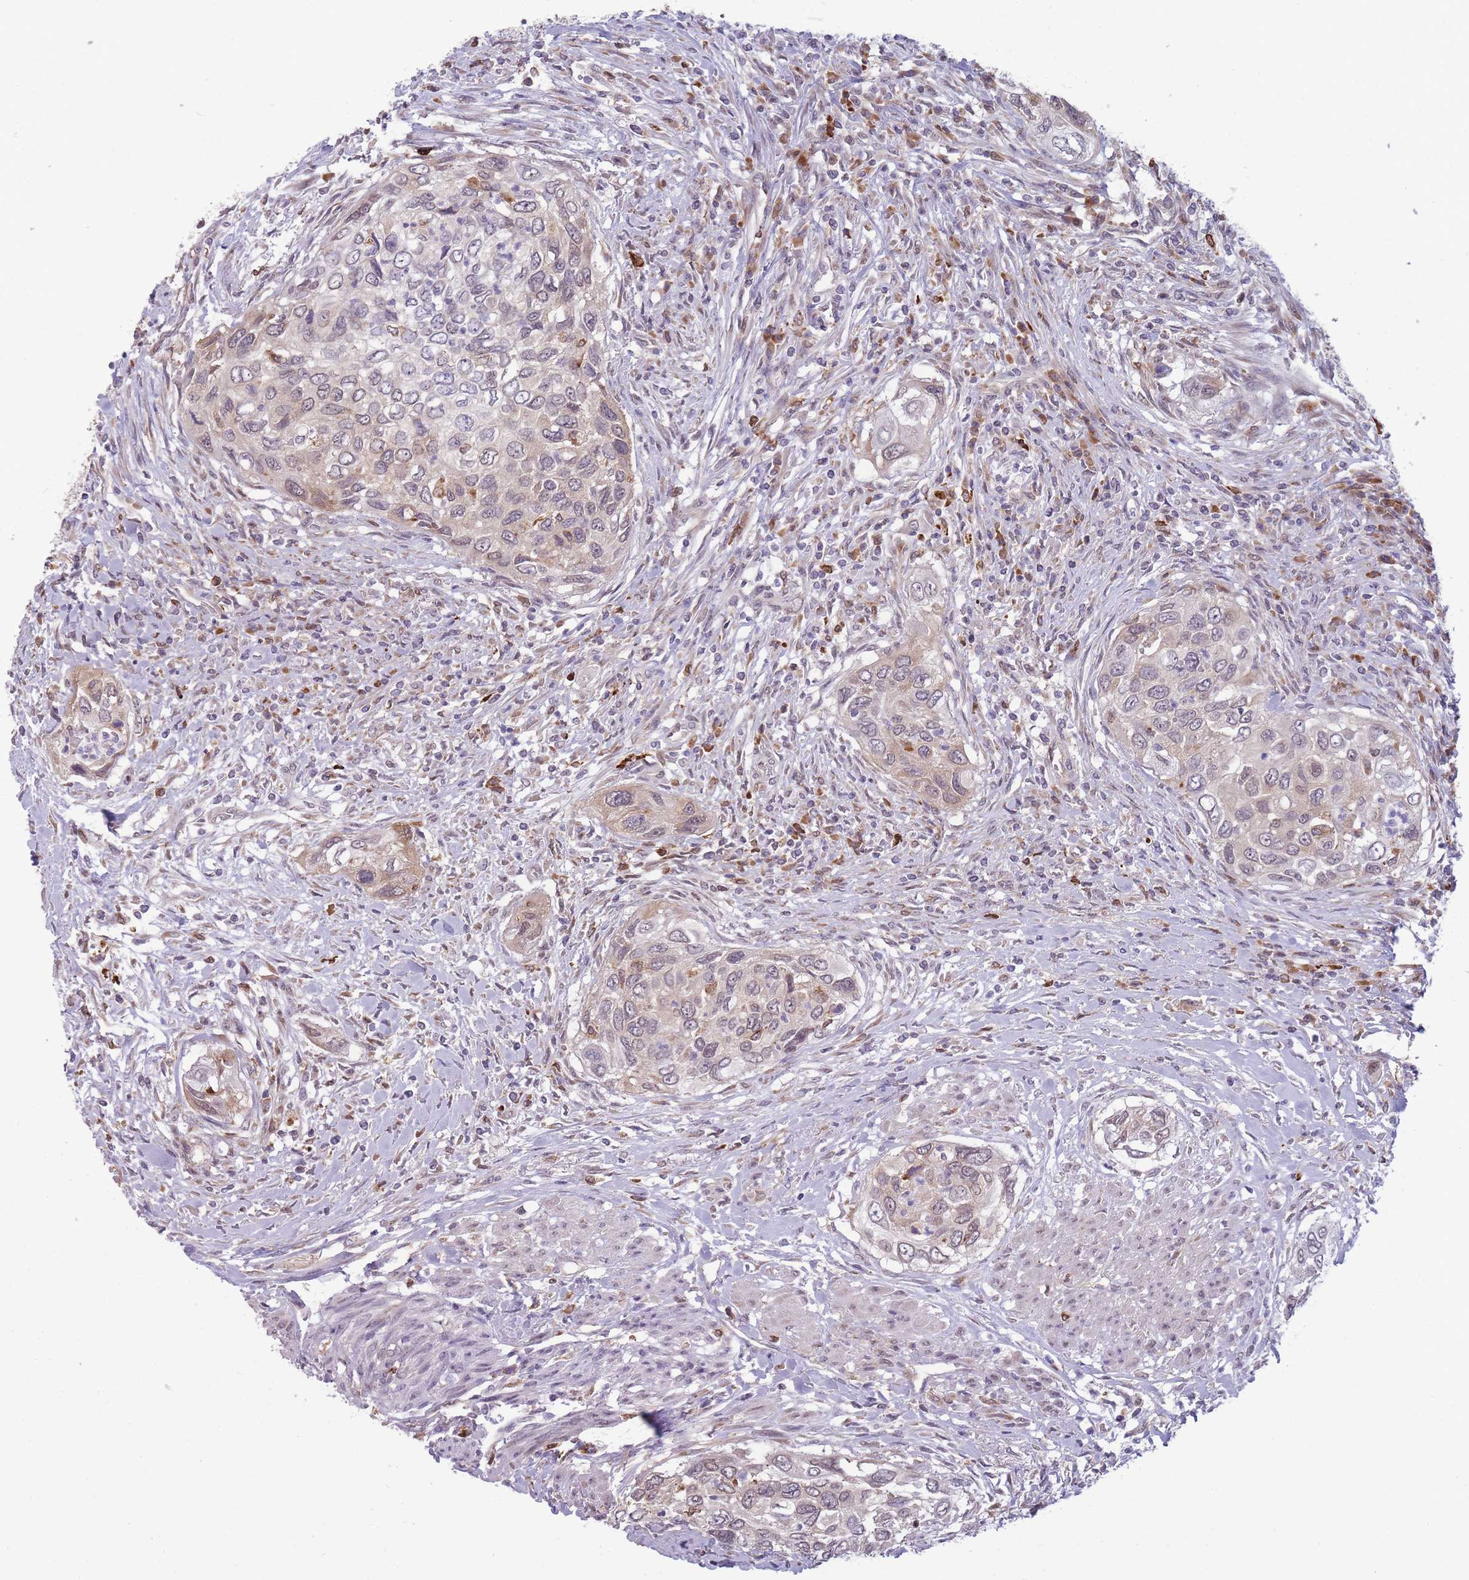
{"staining": {"intensity": "weak", "quantity": "<25%", "location": "cytoplasmic/membranous"}, "tissue": "urothelial cancer", "cell_type": "Tumor cells", "image_type": "cancer", "snomed": [{"axis": "morphology", "description": "Urothelial carcinoma, High grade"}, {"axis": "topography", "description": "Urinary bladder"}], "caption": "IHC histopathology image of urothelial carcinoma (high-grade) stained for a protein (brown), which demonstrates no positivity in tumor cells.", "gene": "TMEM121", "patient": {"sex": "female", "age": 60}}